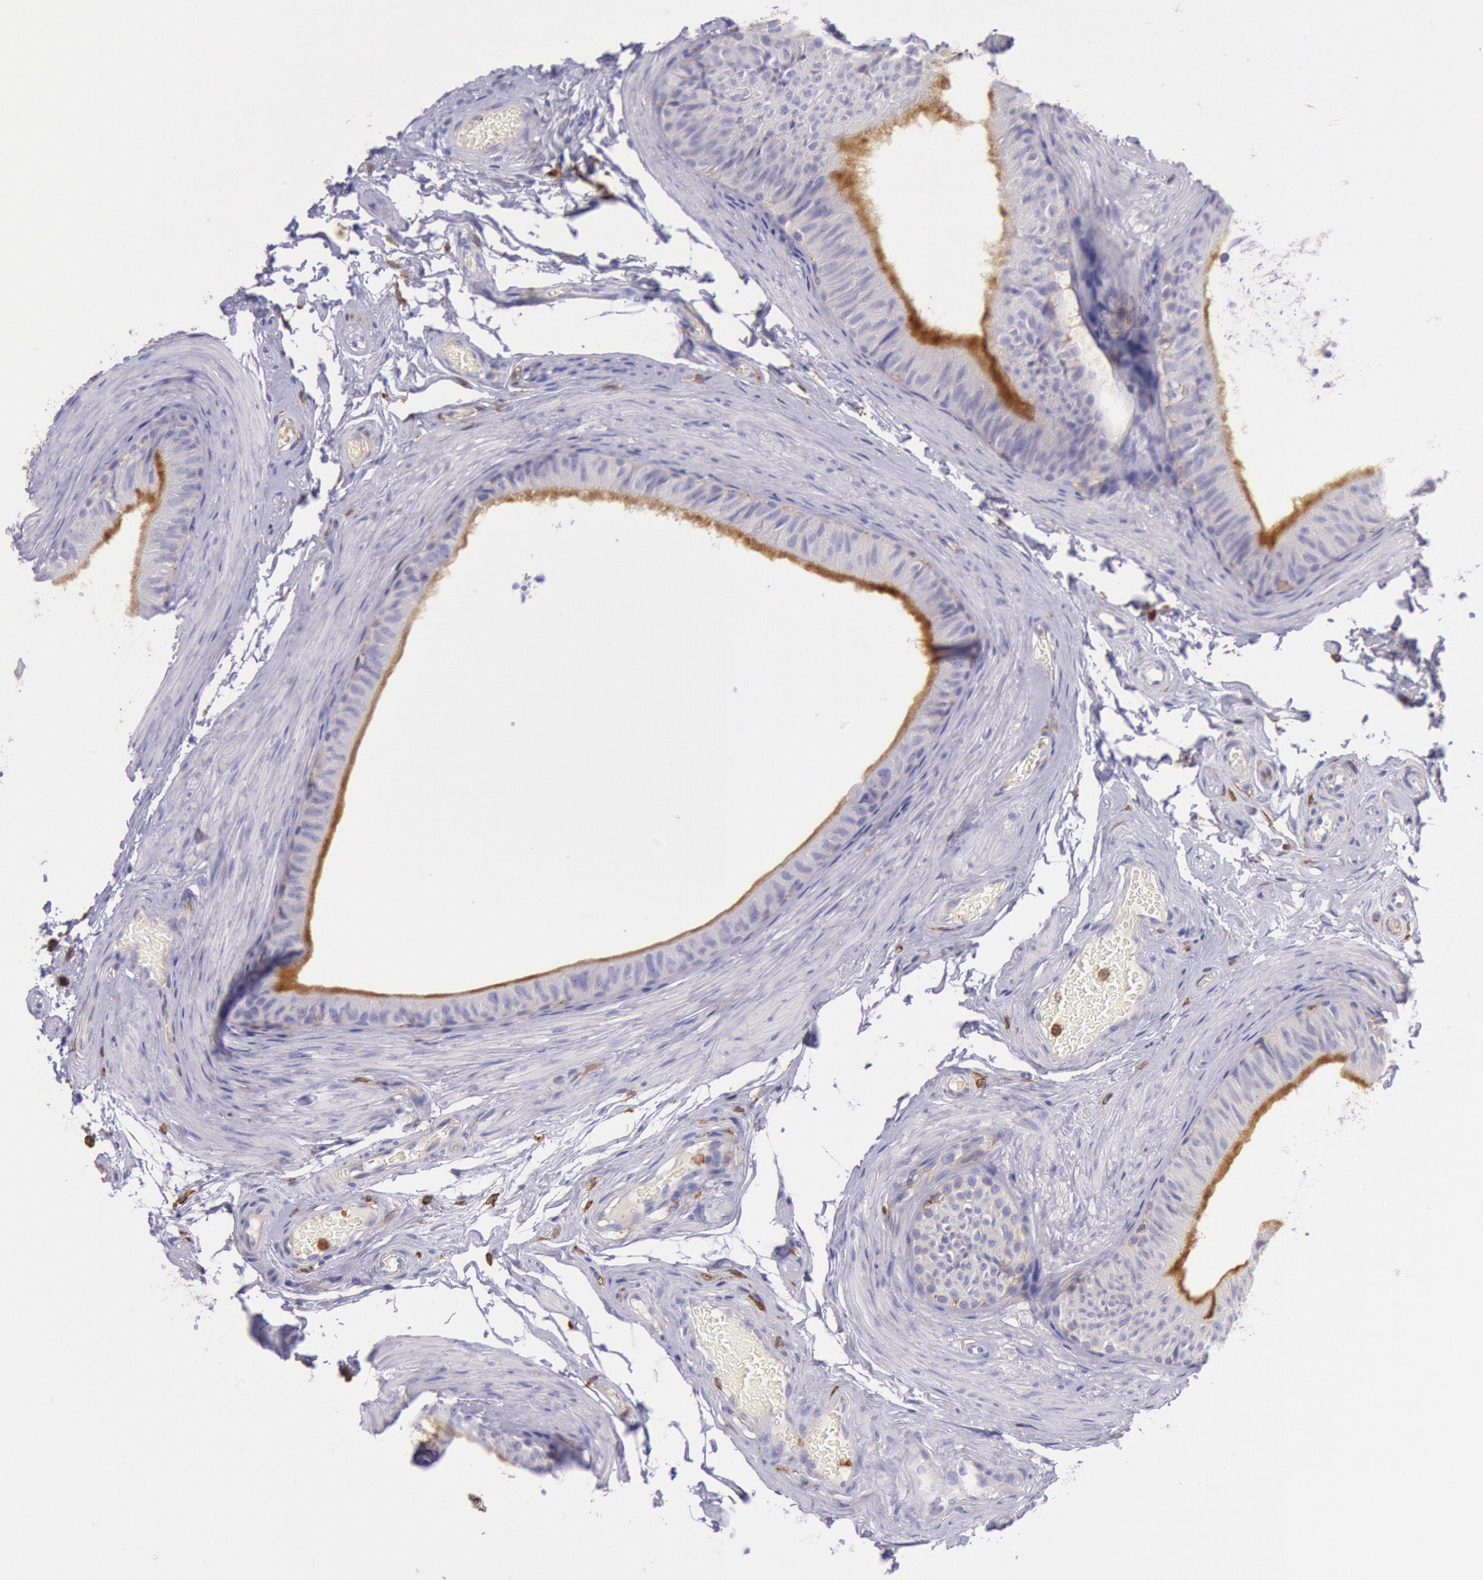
{"staining": {"intensity": "weak", "quantity": "25%-75%", "location": "cytoplasmic/membranous"}, "tissue": "epididymis", "cell_type": "Glandular cells", "image_type": "normal", "snomed": [{"axis": "morphology", "description": "Normal tissue, NOS"}, {"axis": "topography", "description": "Testis"}, {"axis": "topography", "description": "Epididymis"}], "caption": "Protein staining of unremarkable epididymis displays weak cytoplasmic/membranous staining in approximately 25%-75% of glandular cells.", "gene": "LYN", "patient": {"sex": "male", "age": 36}}